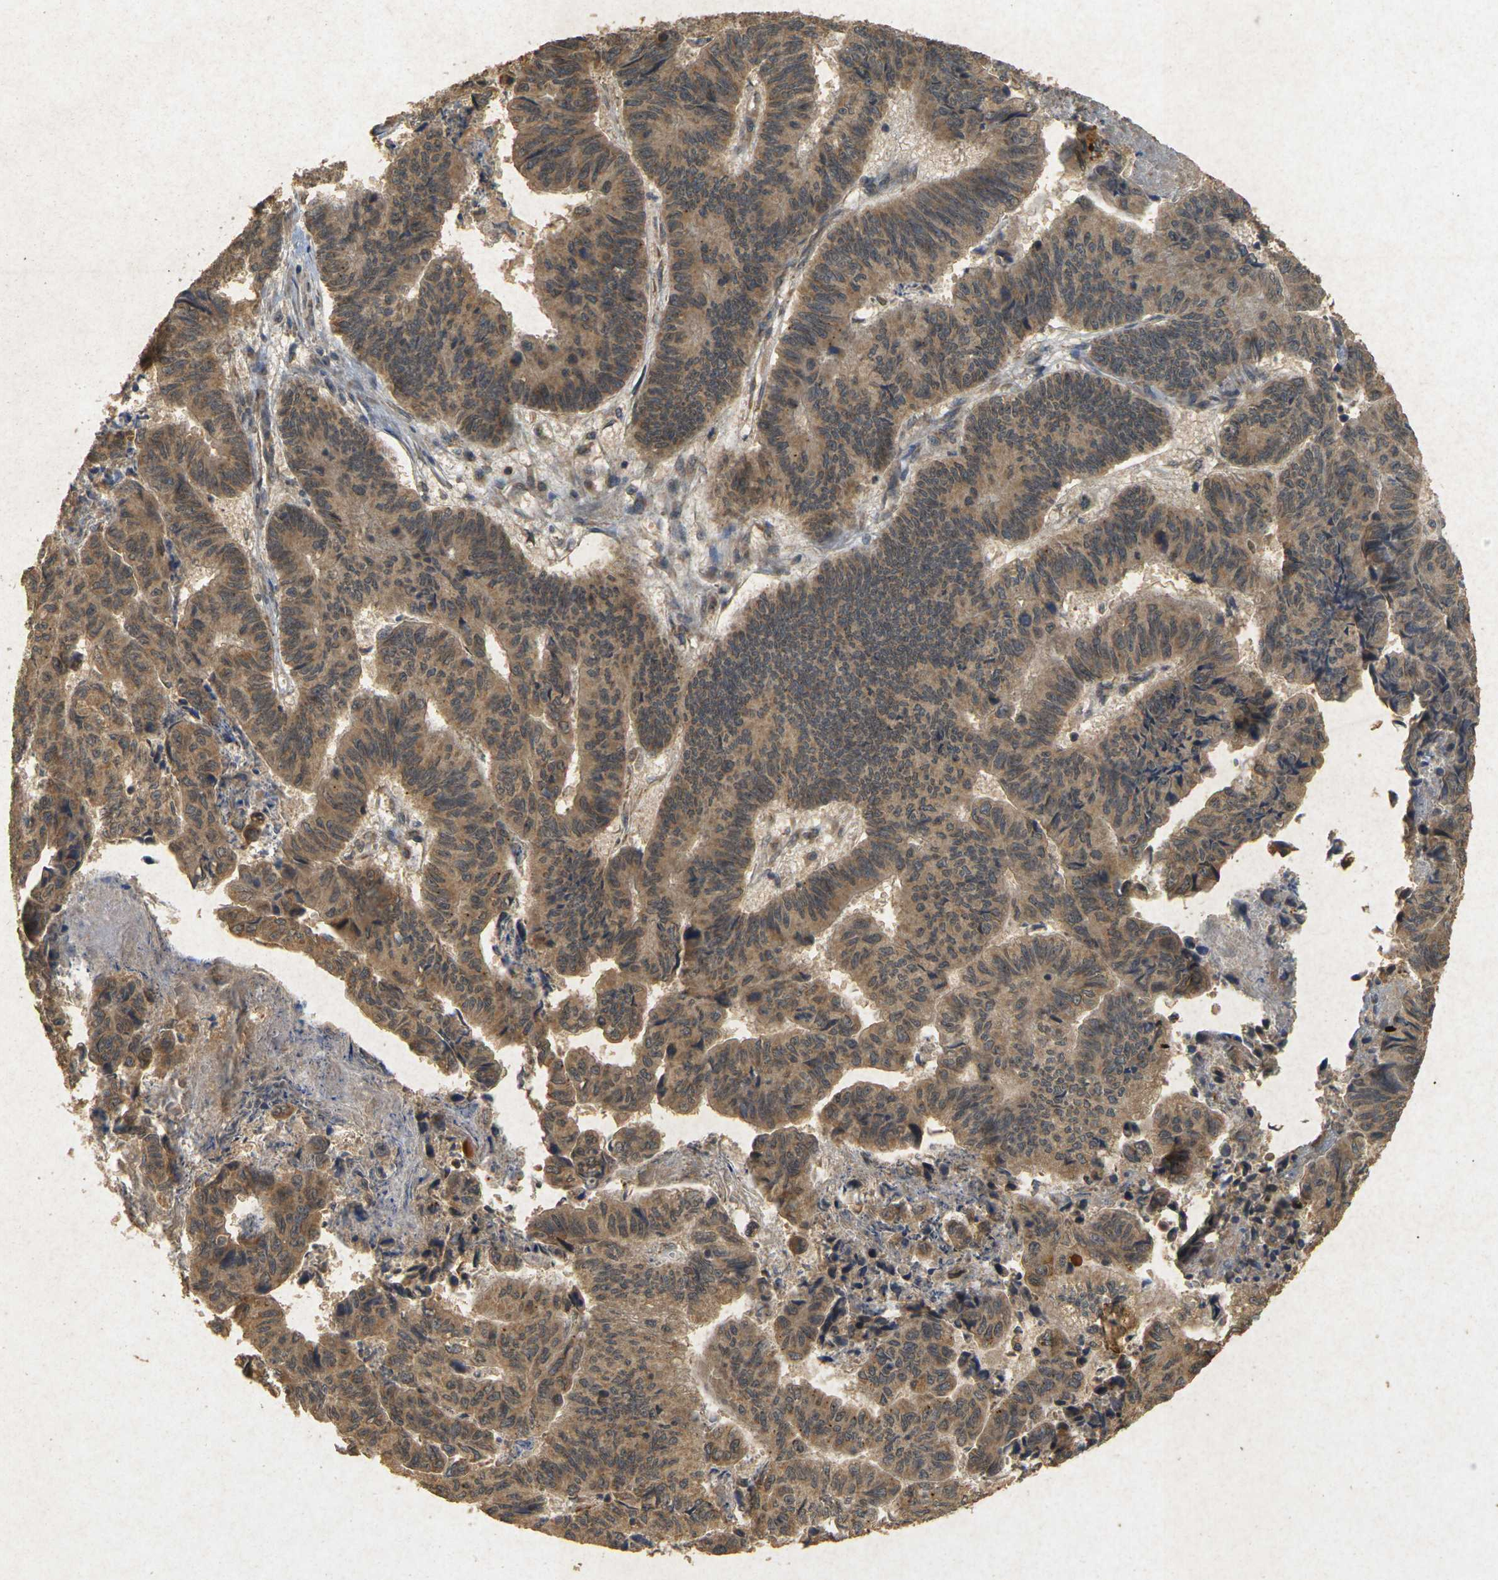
{"staining": {"intensity": "moderate", "quantity": ">75%", "location": "cytoplasmic/membranous"}, "tissue": "stomach cancer", "cell_type": "Tumor cells", "image_type": "cancer", "snomed": [{"axis": "morphology", "description": "Adenocarcinoma, NOS"}, {"axis": "topography", "description": "Stomach, lower"}], "caption": "A medium amount of moderate cytoplasmic/membranous staining is present in about >75% of tumor cells in adenocarcinoma (stomach) tissue.", "gene": "ERN1", "patient": {"sex": "male", "age": 77}}